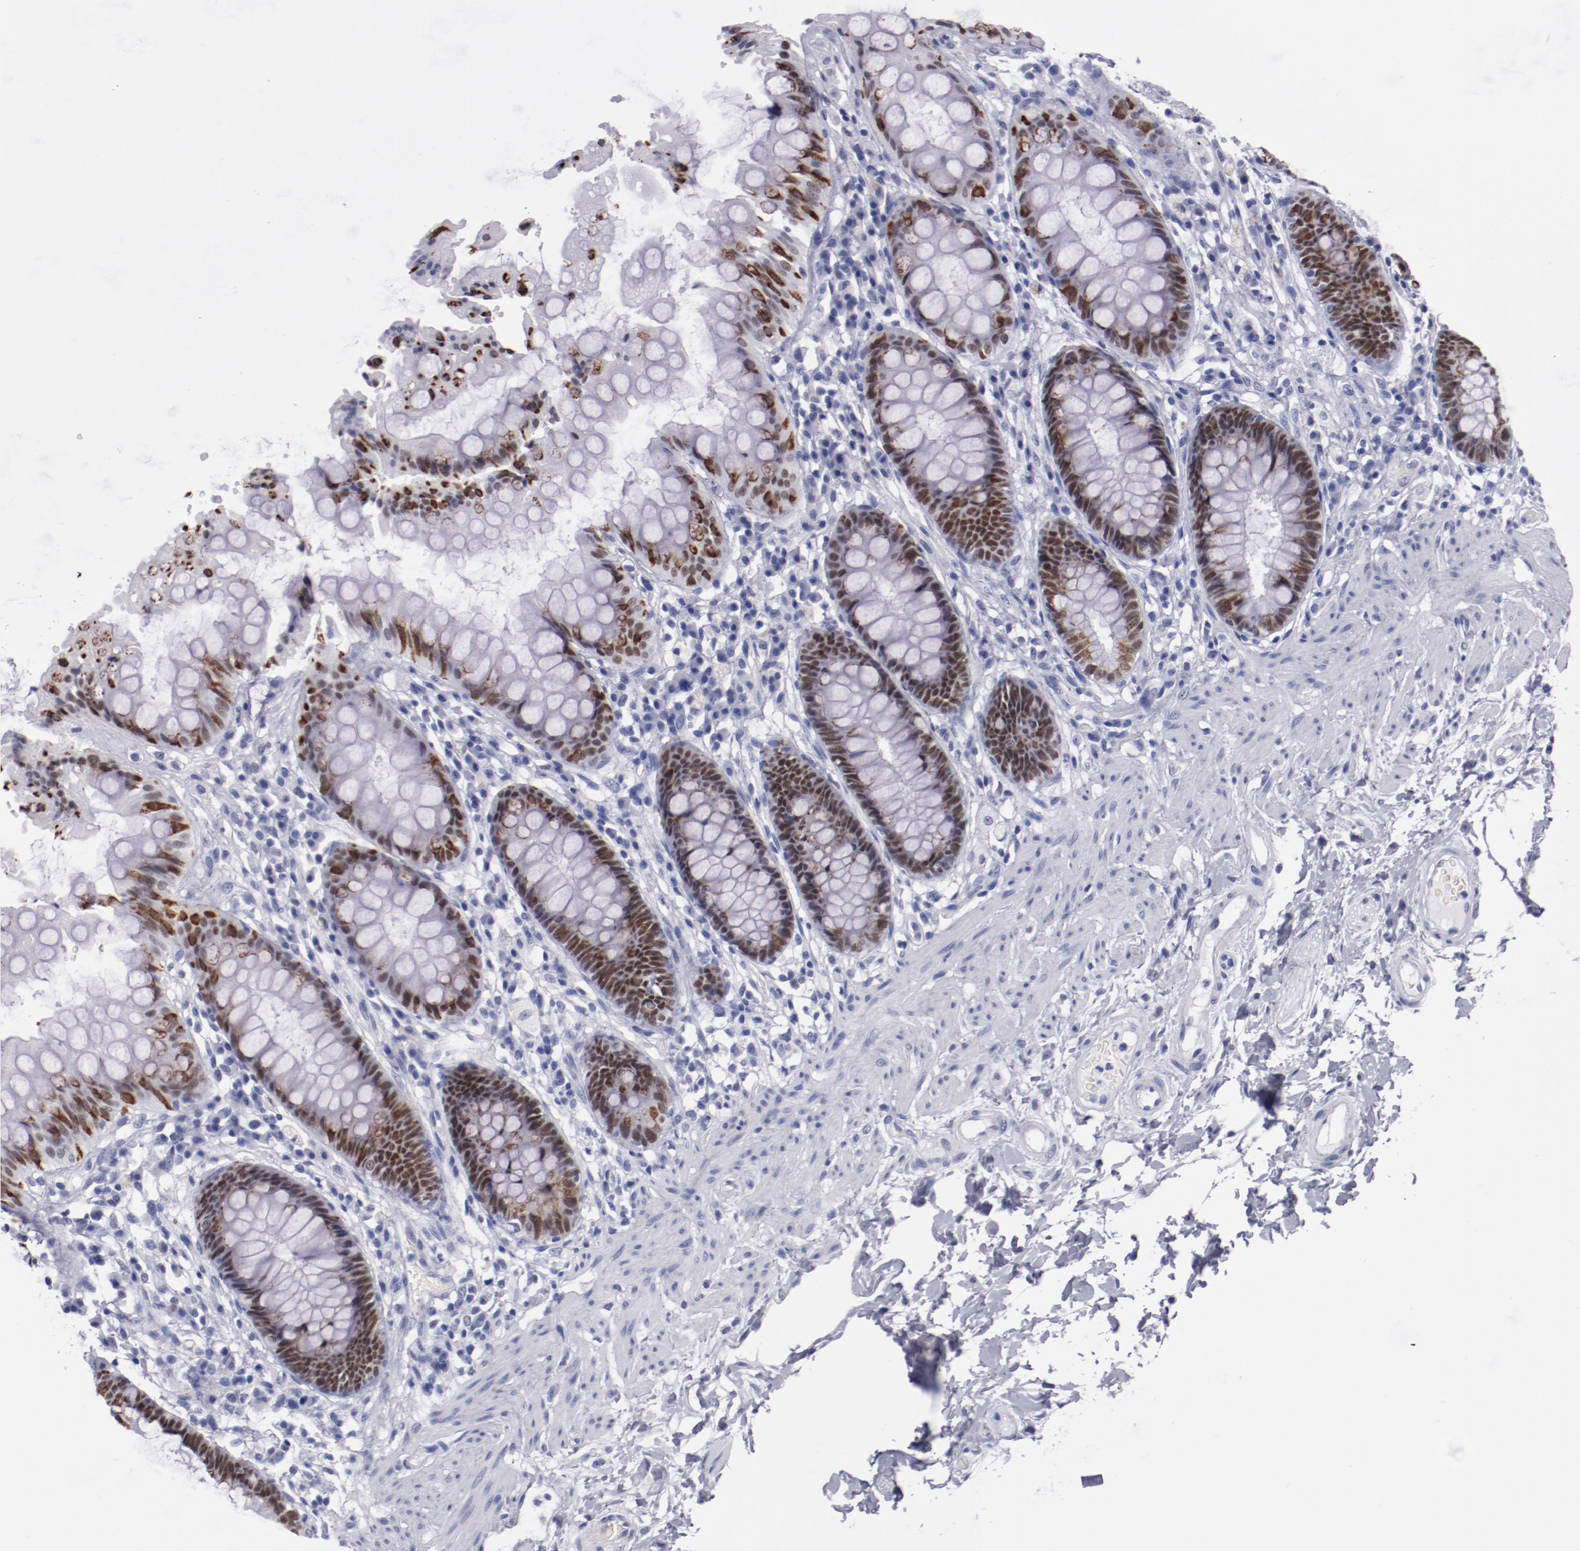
{"staining": {"intensity": "moderate", "quantity": ">75%", "location": "nuclear"}, "tissue": "rectum", "cell_type": "Glandular cells", "image_type": "normal", "snomed": [{"axis": "morphology", "description": "Normal tissue, NOS"}, {"axis": "topography", "description": "Rectum"}], "caption": "Immunohistochemical staining of normal human rectum reveals >75% levels of moderate nuclear protein expression in approximately >75% of glandular cells.", "gene": "HNF1B", "patient": {"sex": "female", "age": 46}}